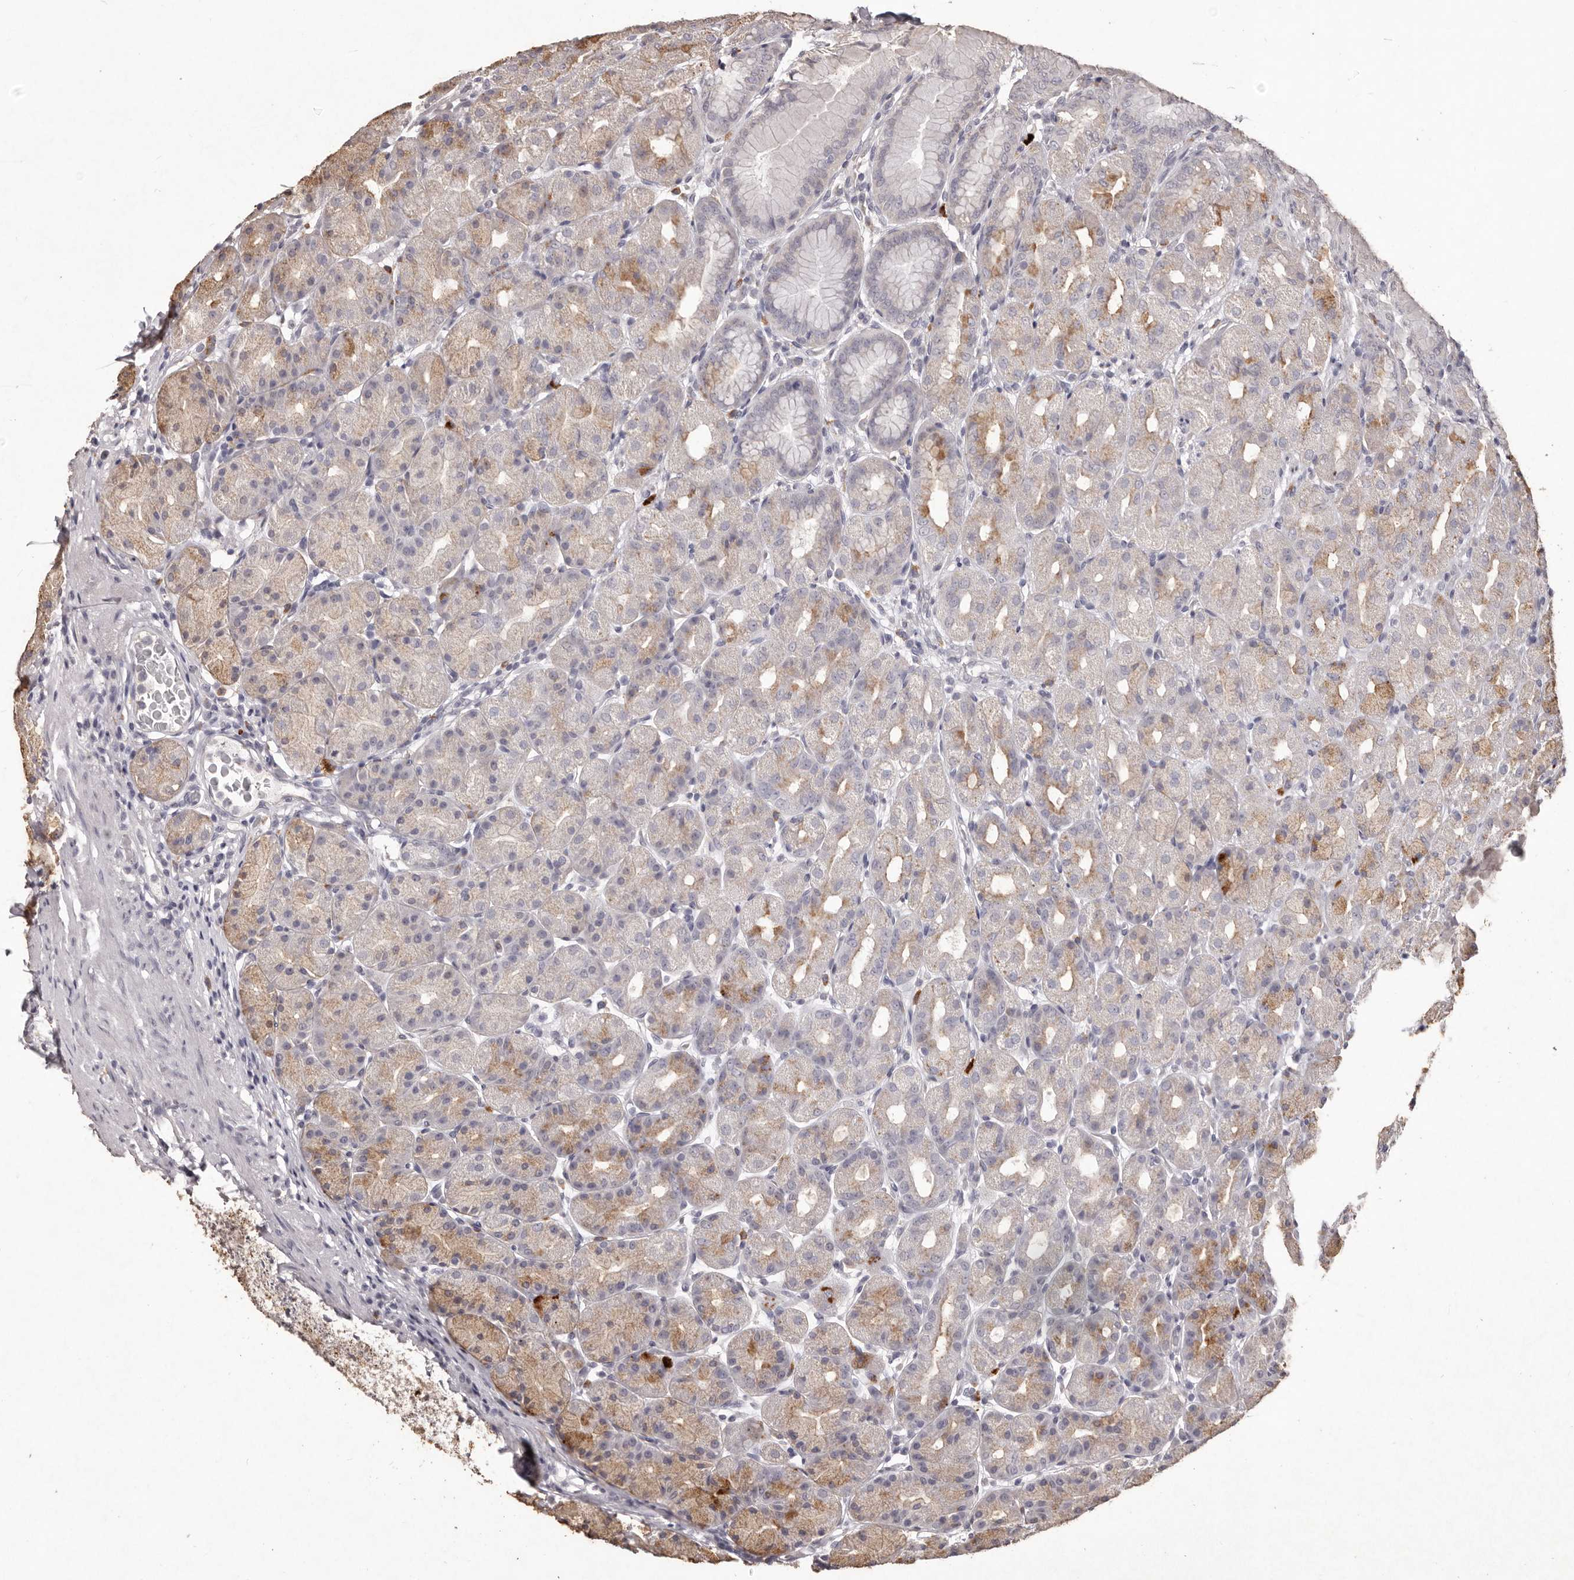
{"staining": {"intensity": "strong", "quantity": "<25%", "location": "cytoplasmic/membranous"}, "tissue": "stomach", "cell_type": "Glandular cells", "image_type": "normal", "snomed": [{"axis": "morphology", "description": "Normal tissue, NOS"}, {"axis": "topography", "description": "Stomach, upper"}], "caption": "A histopathology image of stomach stained for a protein shows strong cytoplasmic/membranous brown staining in glandular cells. (IHC, brightfield microscopy, high magnification).", "gene": "PRSS27", "patient": {"sex": "male", "age": 68}}